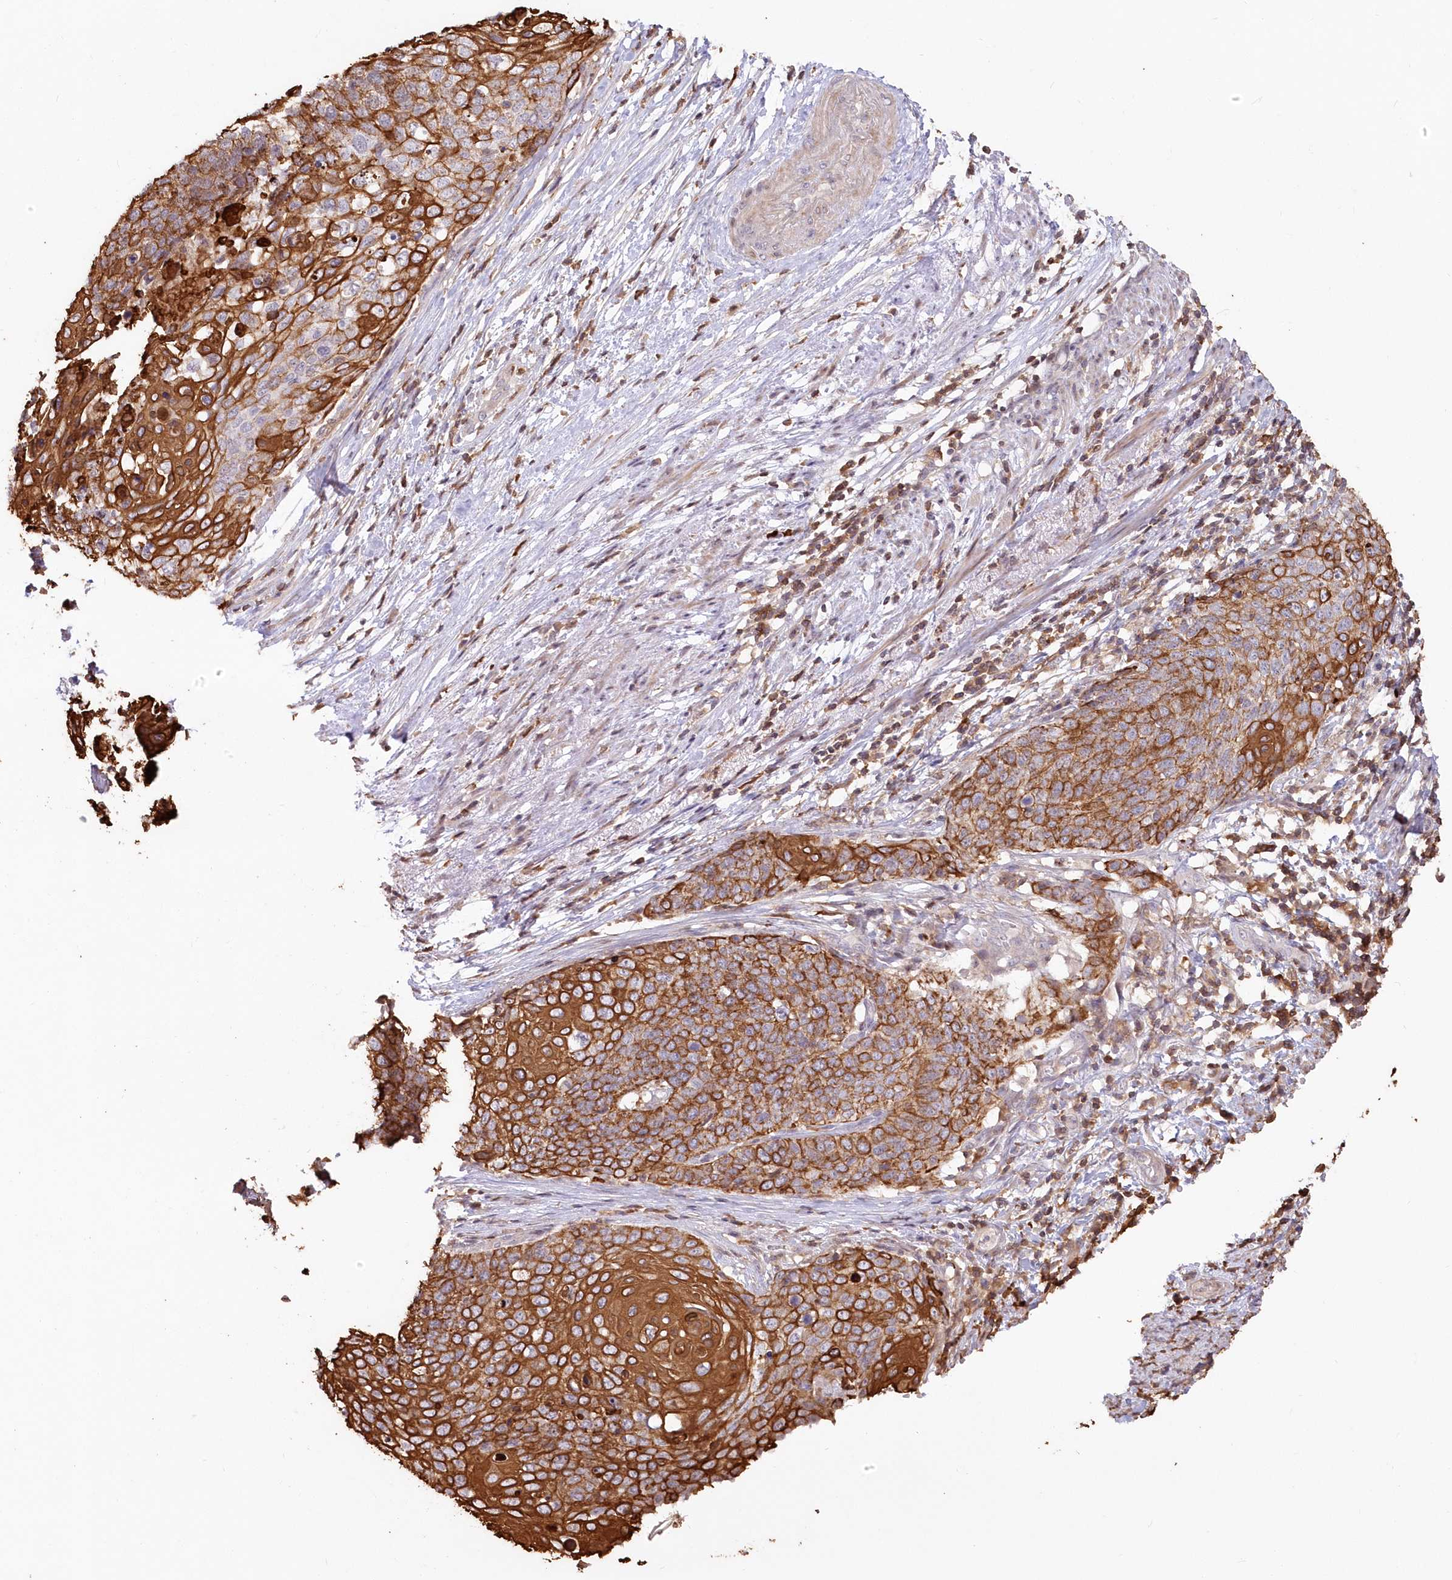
{"staining": {"intensity": "strong", "quantity": ">75%", "location": "cytoplasmic/membranous"}, "tissue": "cervical cancer", "cell_type": "Tumor cells", "image_type": "cancer", "snomed": [{"axis": "morphology", "description": "Squamous cell carcinoma, NOS"}, {"axis": "topography", "description": "Cervix"}], "caption": "IHC of squamous cell carcinoma (cervical) exhibits high levels of strong cytoplasmic/membranous staining in about >75% of tumor cells. (DAB IHC with brightfield microscopy, high magnification).", "gene": "SNED1", "patient": {"sex": "female", "age": 39}}